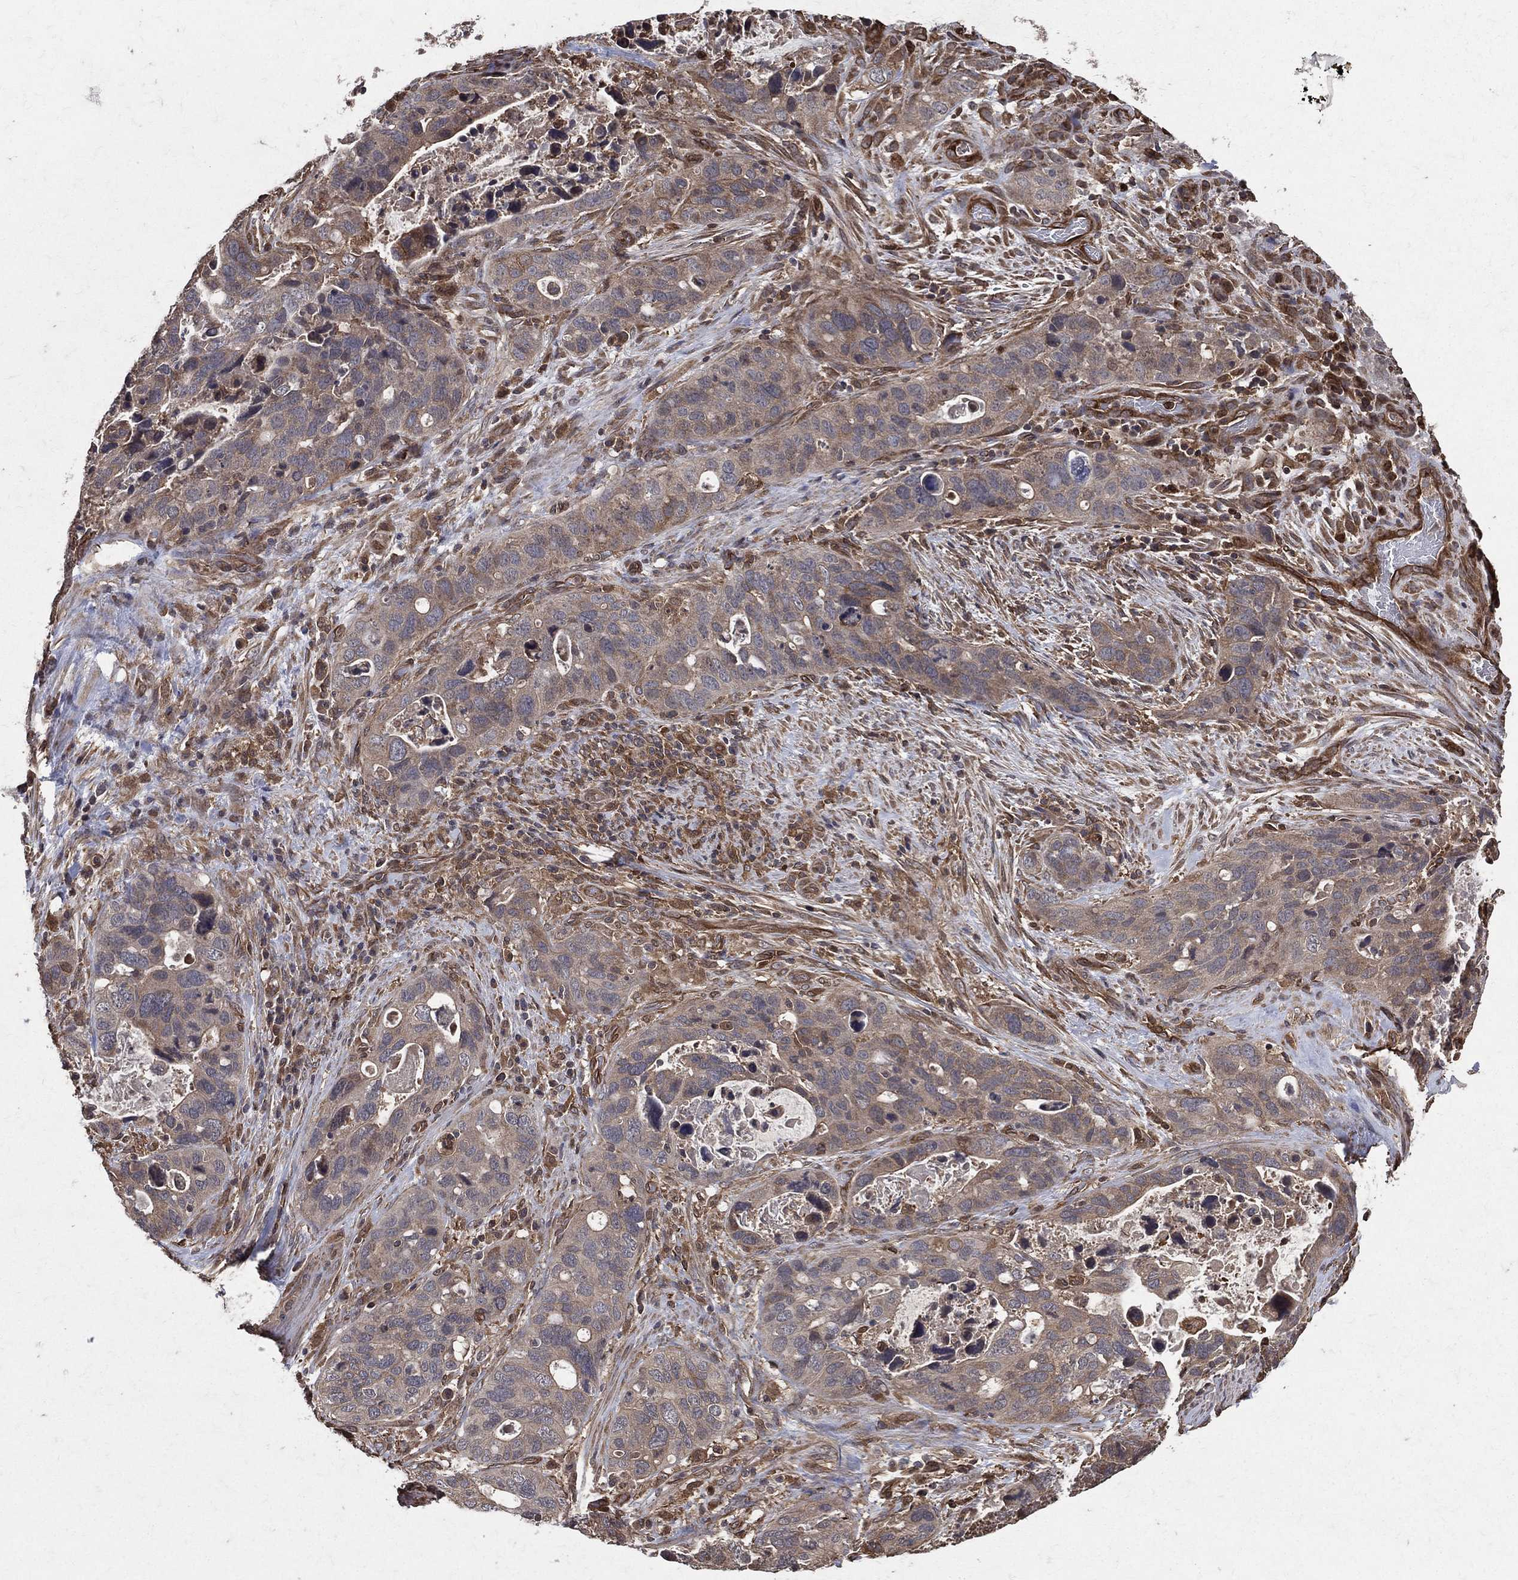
{"staining": {"intensity": "weak", "quantity": "25%-75%", "location": "cytoplasmic/membranous"}, "tissue": "stomach cancer", "cell_type": "Tumor cells", "image_type": "cancer", "snomed": [{"axis": "morphology", "description": "Adenocarcinoma, NOS"}, {"axis": "topography", "description": "Stomach"}], "caption": "IHC of stomach cancer reveals low levels of weak cytoplasmic/membranous positivity in approximately 25%-75% of tumor cells. The staining was performed using DAB to visualize the protein expression in brown, while the nuclei were stained in blue with hematoxylin (Magnification: 20x).", "gene": "DPYSL2", "patient": {"sex": "male", "age": 54}}